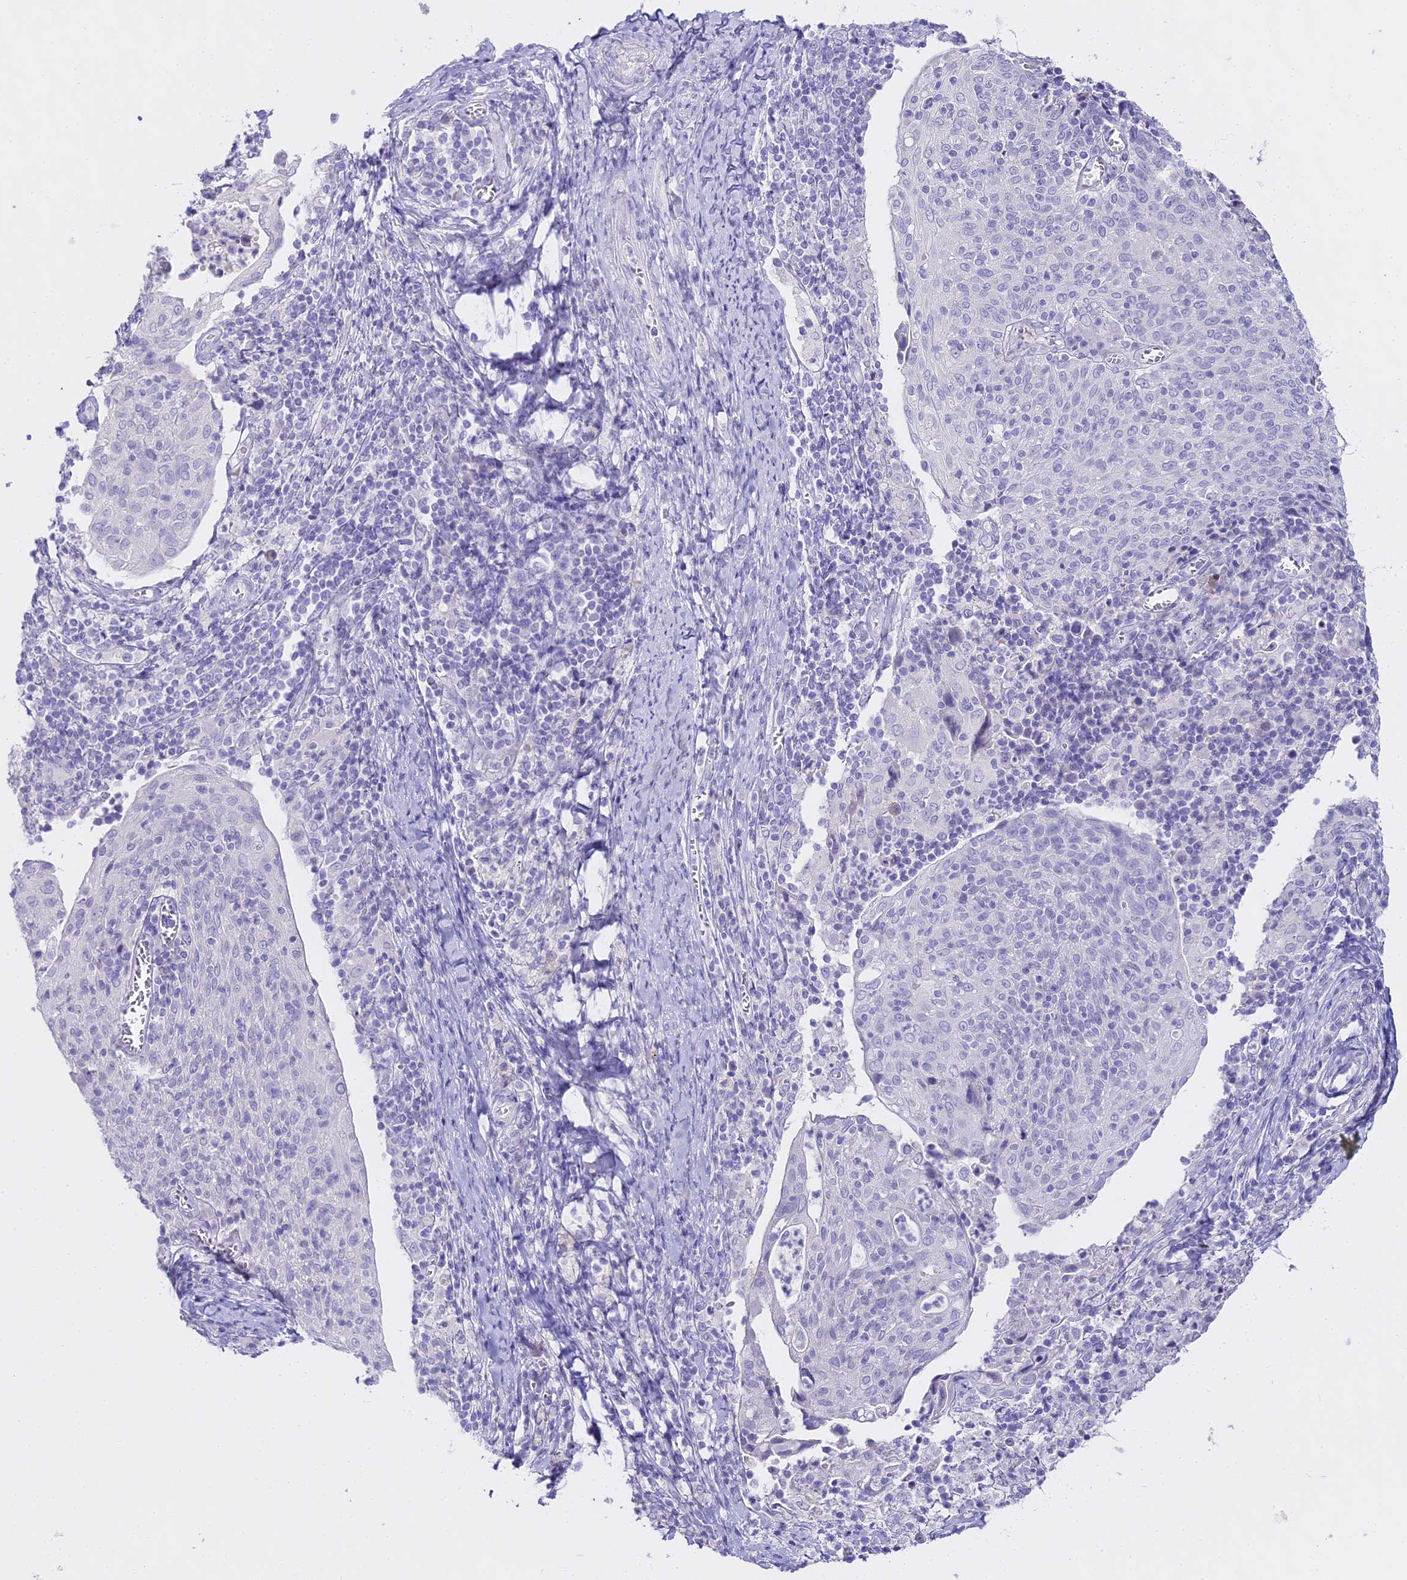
{"staining": {"intensity": "negative", "quantity": "none", "location": "none"}, "tissue": "cervical cancer", "cell_type": "Tumor cells", "image_type": "cancer", "snomed": [{"axis": "morphology", "description": "Squamous cell carcinoma, NOS"}, {"axis": "topography", "description": "Cervix"}], "caption": "Tumor cells are negative for protein expression in human cervical cancer.", "gene": "ALPP", "patient": {"sex": "female", "age": 52}}